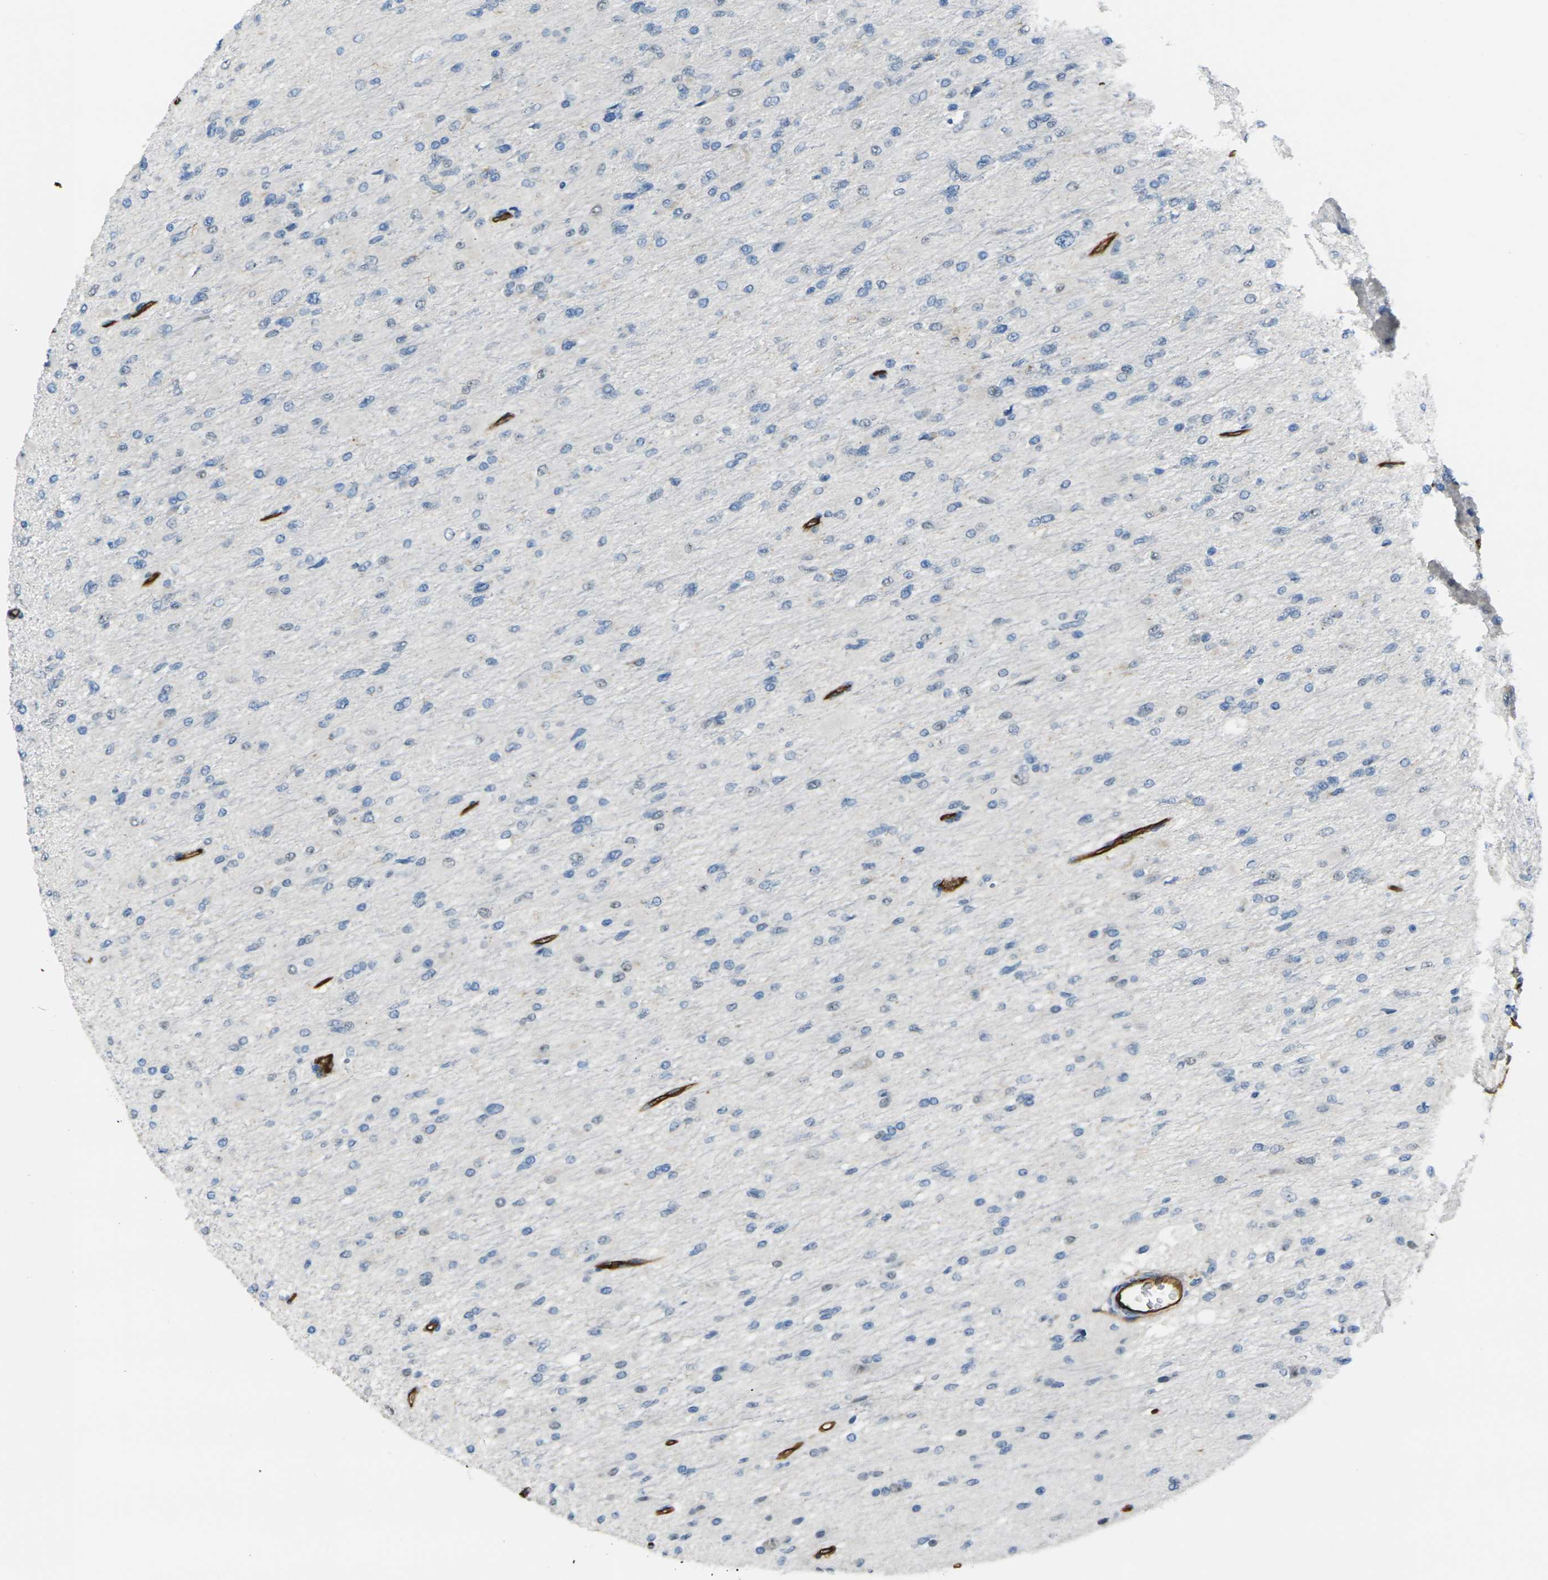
{"staining": {"intensity": "negative", "quantity": "none", "location": "none"}, "tissue": "glioma", "cell_type": "Tumor cells", "image_type": "cancer", "snomed": [{"axis": "morphology", "description": "Glioma, malignant, High grade"}, {"axis": "topography", "description": "Cerebral cortex"}], "caption": "DAB immunohistochemical staining of human glioma shows no significant staining in tumor cells.", "gene": "HSPA12B", "patient": {"sex": "female", "age": 36}}